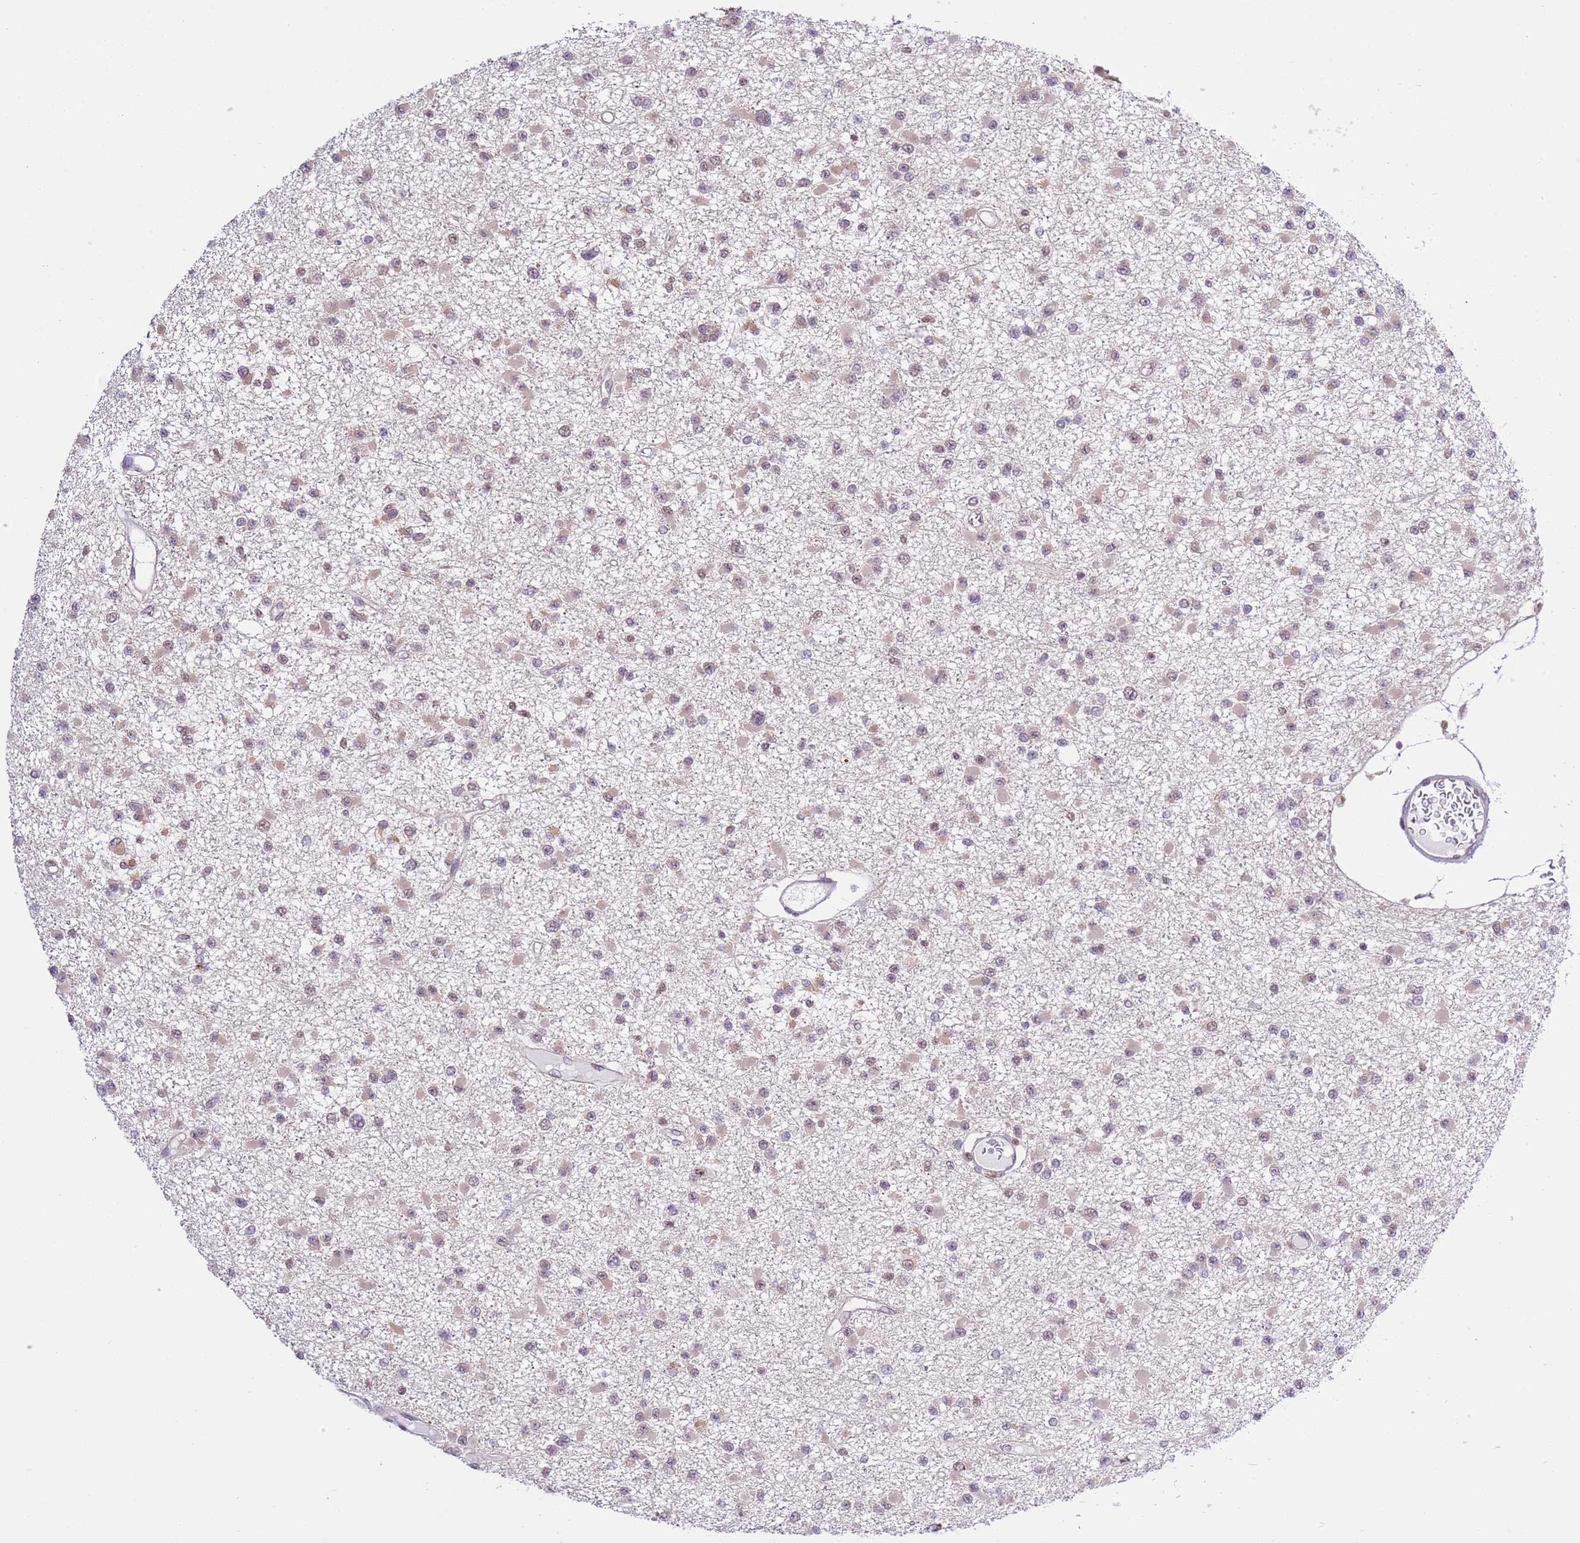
{"staining": {"intensity": "weak", "quantity": "25%-75%", "location": "nuclear"}, "tissue": "glioma", "cell_type": "Tumor cells", "image_type": "cancer", "snomed": [{"axis": "morphology", "description": "Glioma, malignant, Low grade"}, {"axis": "topography", "description": "Brain"}], "caption": "Human malignant glioma (low-grade) stained with a protein marker reveals weak staining in tumor cells.", "gene": "PRPF6", "patient": {"sex": "female", "age": 22}}